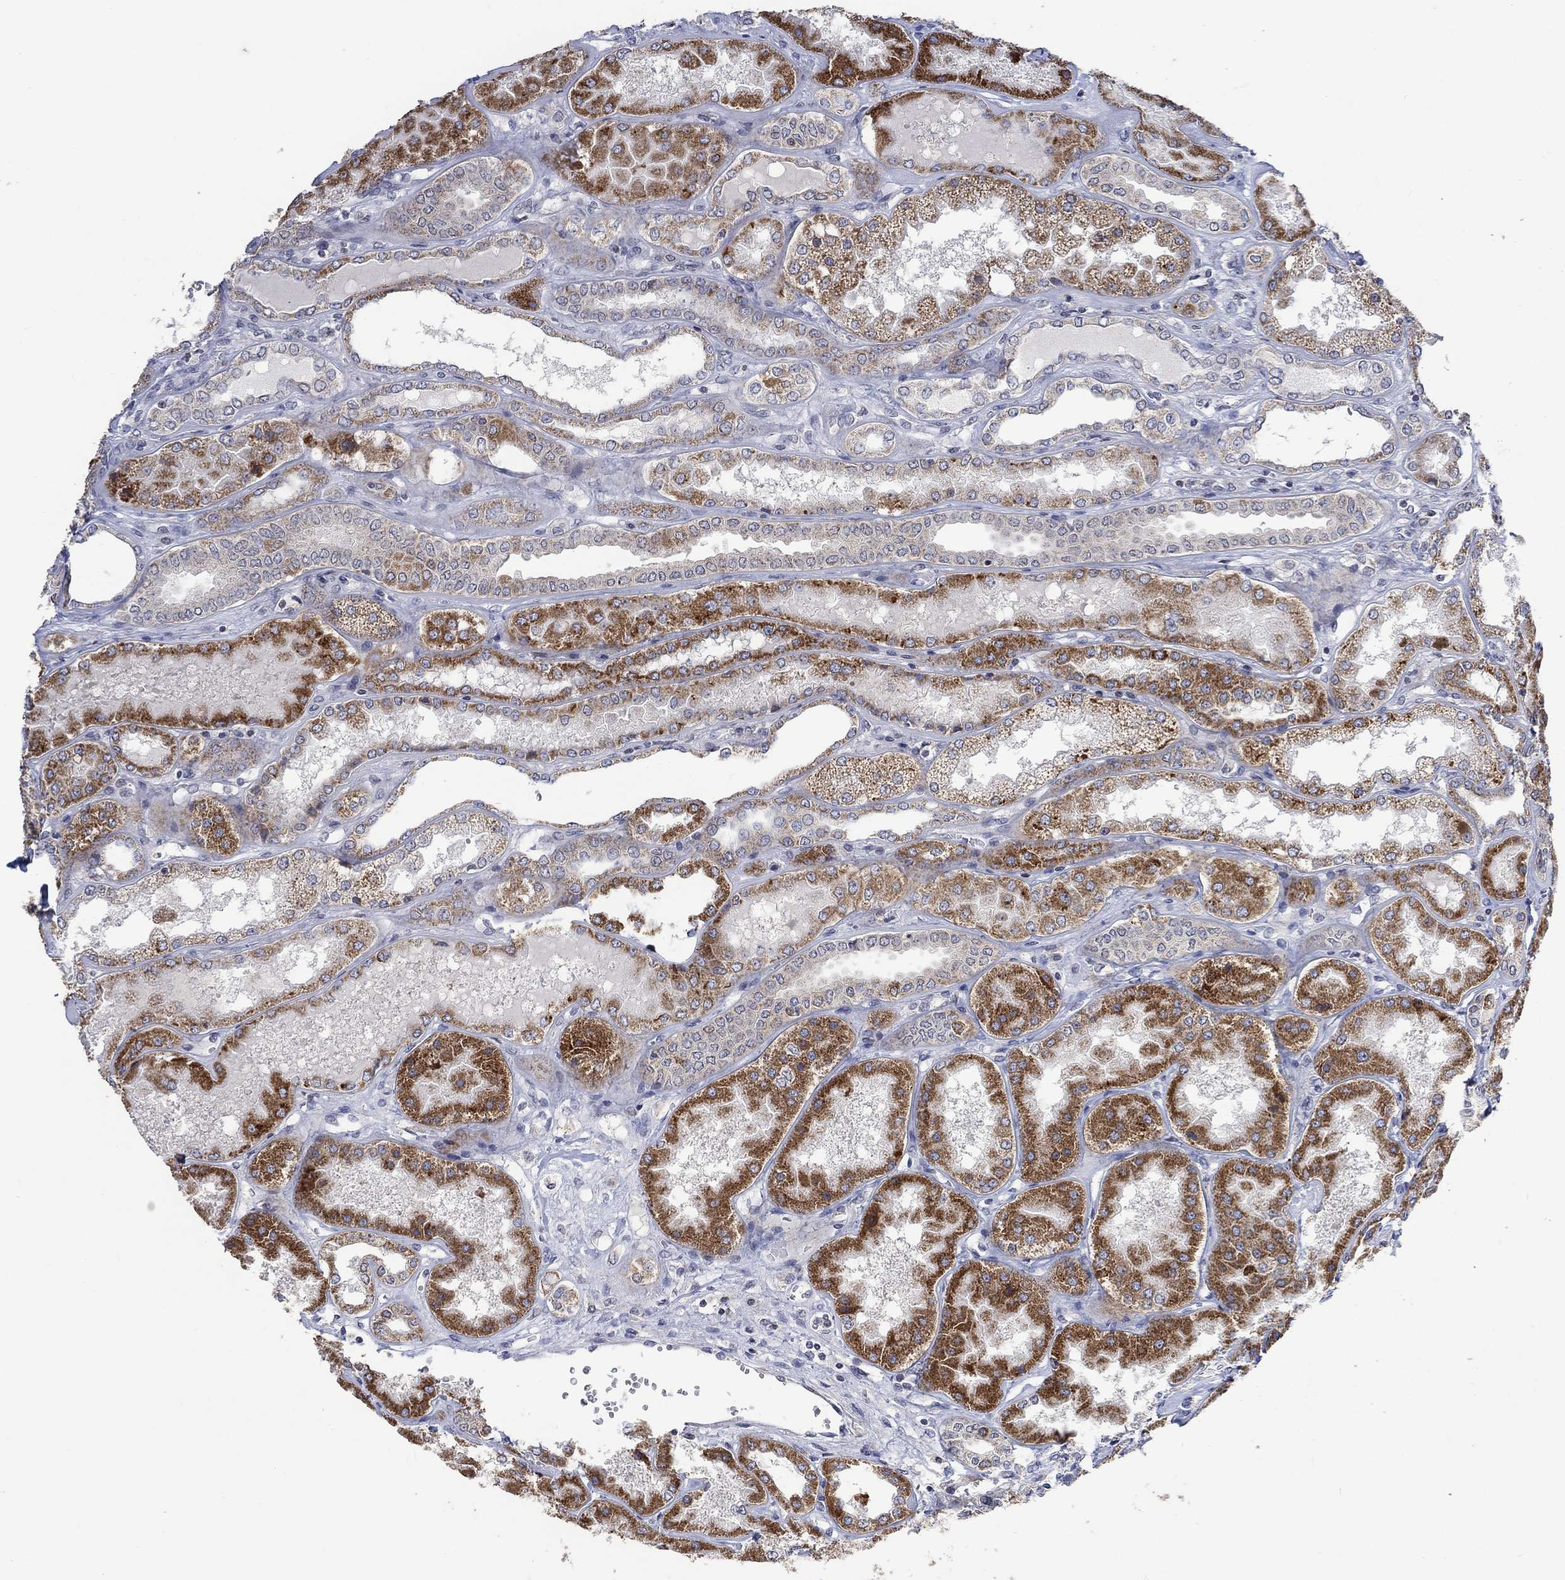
{"staining": {"intensity": "negative", "quantity": "none", "location": "none"}, "tissue": "kidney", "cell_type": "Cells in glomeruli", "image_type": "normal", "snomed": [{"axis": "morphology", "description": "Normal tissue, NOS"}, {"axis": "topography", "description": "Kidney"}], "caption": "DAB (3,3'-diaminobenzidine) immunohistochemical staining of normal human kidney displays no significant positivity in cells in glomeruli. (DAB immunohistochemistry, high magnification).", "gene": "SLC48A1", "patient": {"sex": "female", "age": 56}}